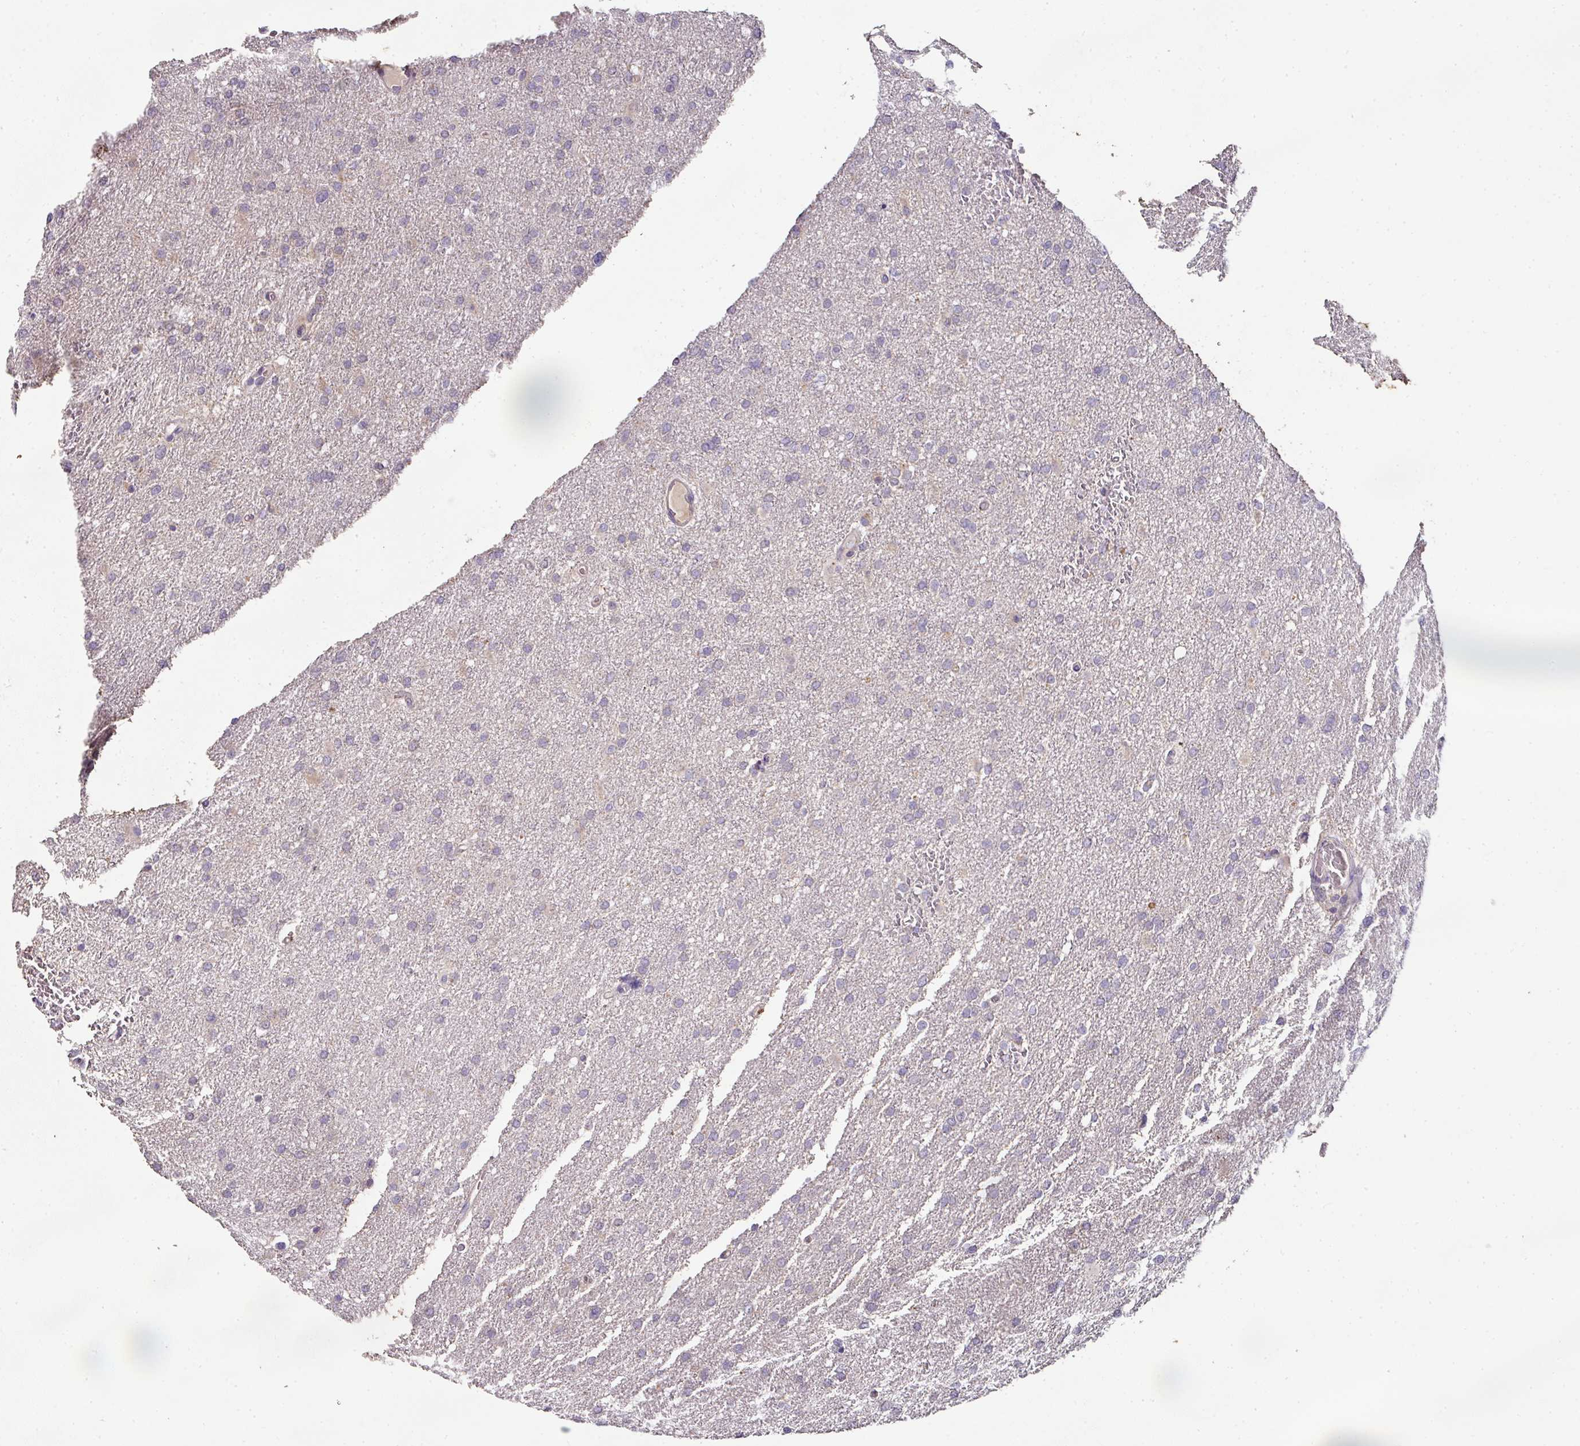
{"staining": {"intensity": "negative", "quantity": "none", "location": "none"}, "tissue": "glioma", "cell_type": "Tumor cells", "image_type": "cancer", "snomed": [{"axis": "morphology", "description": "Glioma, malignant, High grade"}, {"axis": "topography", "description": "Cerebral cortex"}], "caption": "Immunohistochemistry (IHC) histopathology image of neoplastic tissue: glioma stained with DAB (3,3'-diaminobenzidine) shows no significant protein staining in tumor cells.", "gene": "SKIC2", "patient": {"sex": "female", "age": 36}}